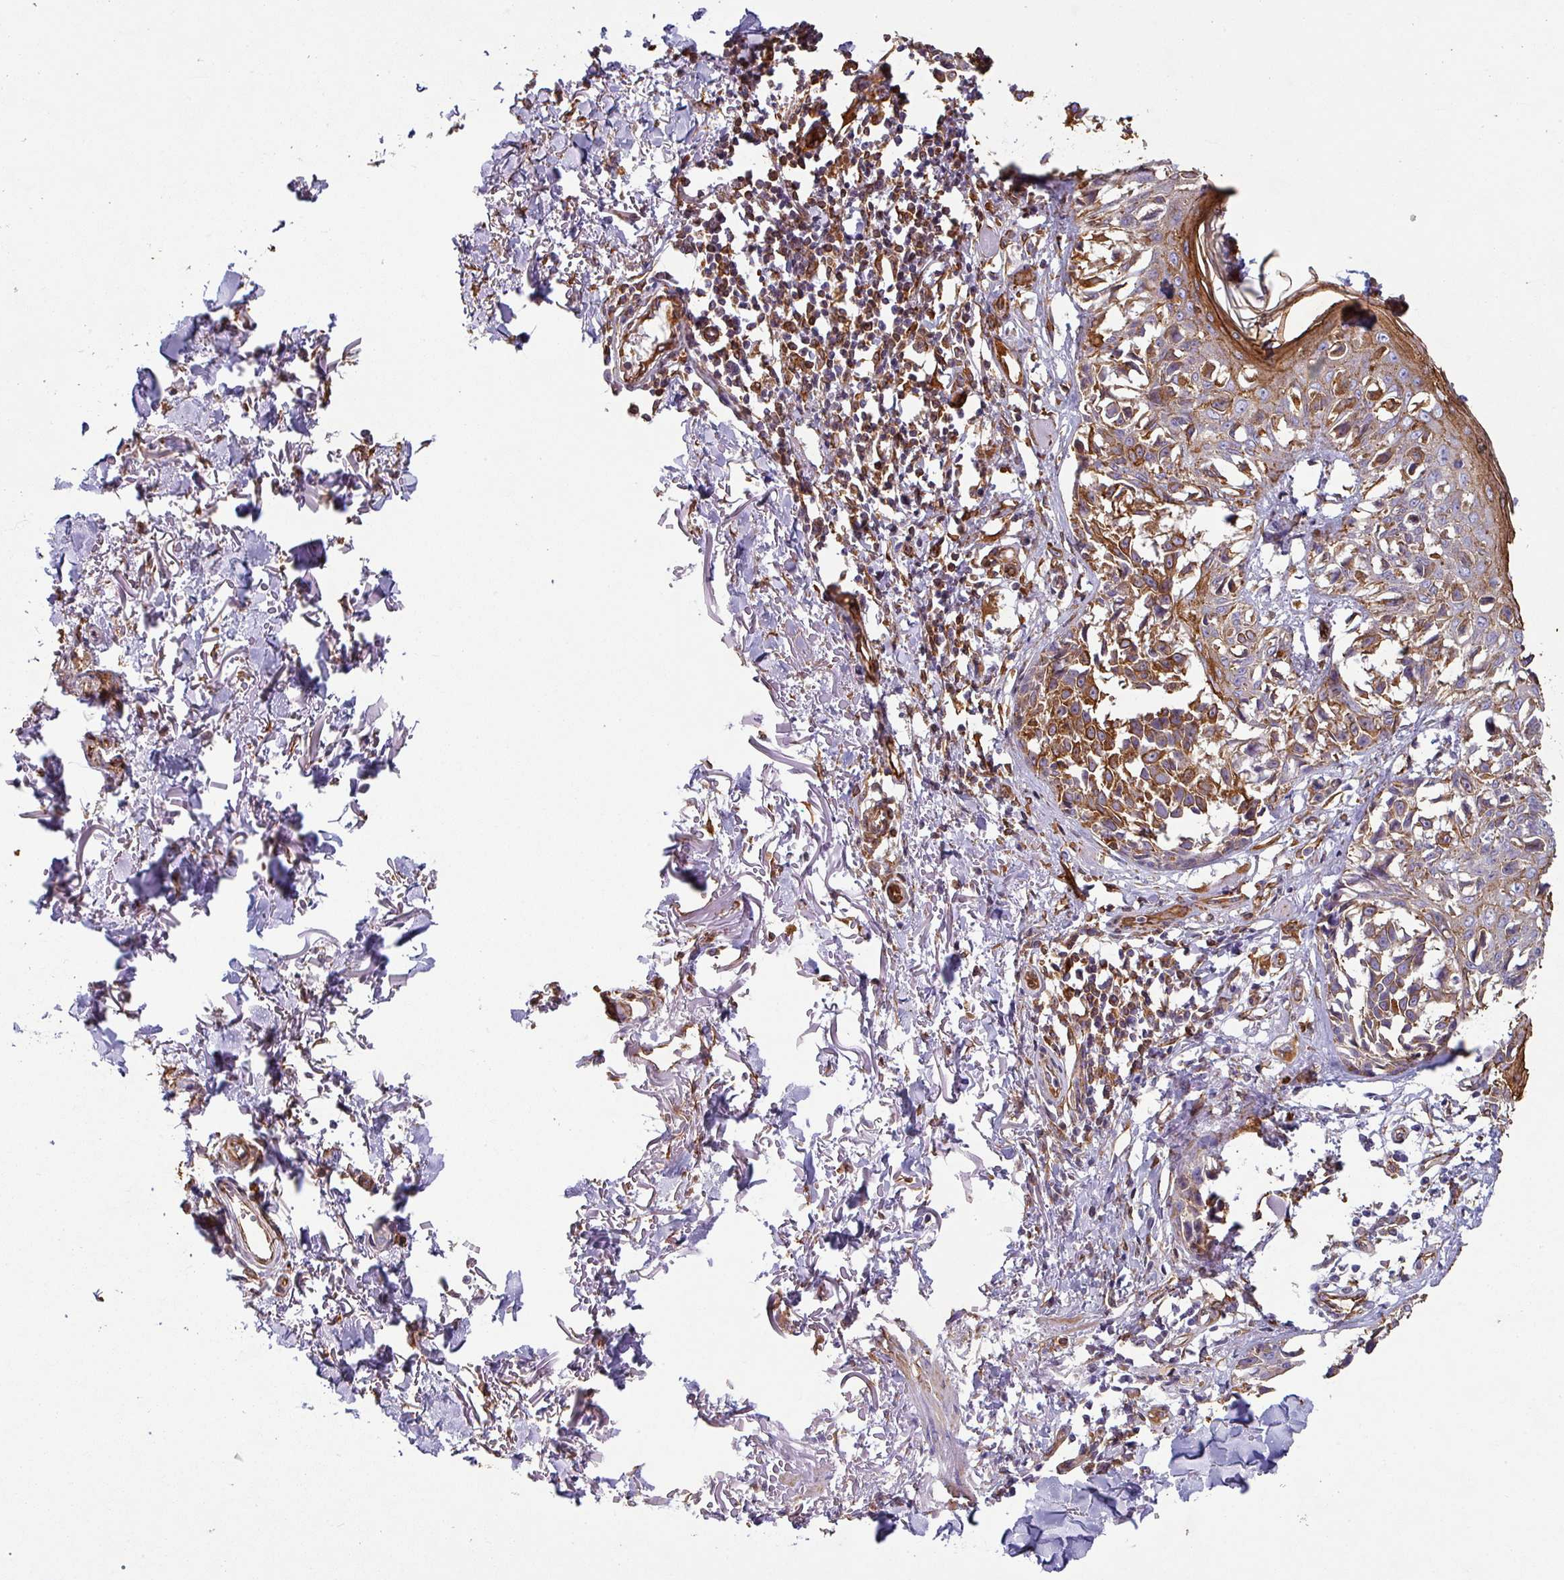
{"staining": {"intensity": "moderate", "quantity": ">75%", "location": "cytoplasmic/membranous"}, "tissue": "melanoma", "cell_type": "Tumor cells", "image_type": "cancer", "snomed": [{"axis": "morphology", "description": "Malignant melanoma, NOS"}, {"axis": "topography", "description": "Skin"}], "caption": "A brown stain highlights moderate cytoplasmic/membranous positivity of a protein in human malignant melanoma tumor cells.", "gene": "ZNF280C", "patient": {"sex": "male", "age": 73}}